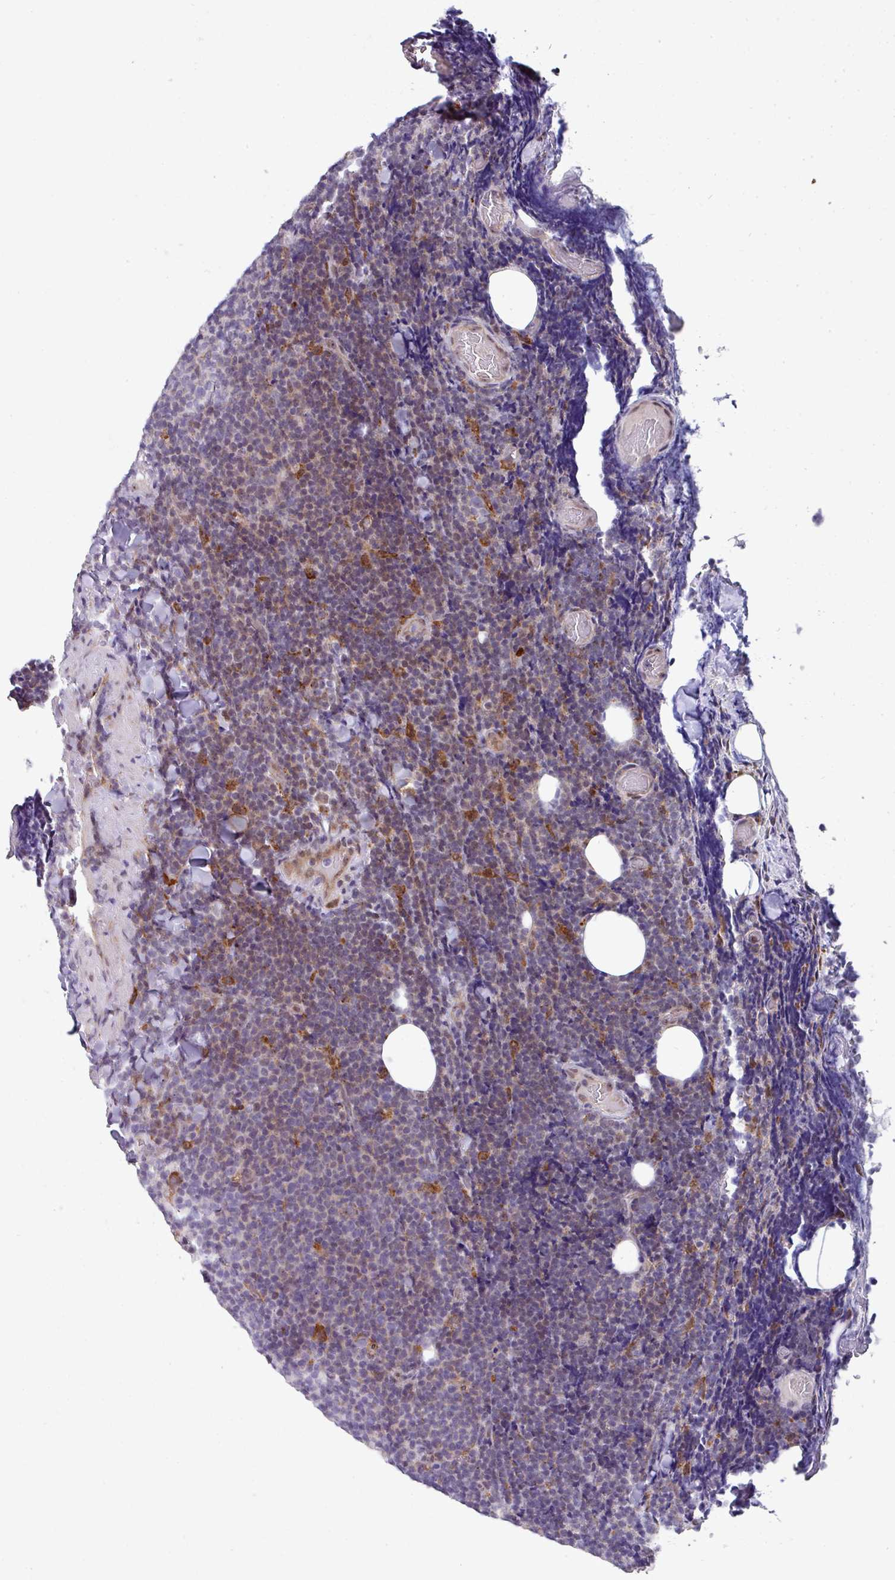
{"staining": {"intensity": "moderate", "quantity": "<25%", "location": "cytoplasmic/membranous"}, "tissue": "lymphoma", "cell_type": "Tumor cells", "image_type": "cancer", "snomed": [{"axis": "morphology", "description": "Malignant lymphoma, non-Hodgkin's type, Low grade"}, {"axis": "topography", "description": "Lymph node"}], "caption": "This image reveals immunohistochemistry staining of low-grade malignant lymphoma, non-Hodgkin's type, with low moderate cytoplasmic/membranous expression in about <25% of tumor cells.", "gene": "BMS1", "patient": {"sex": "male", "age": 66}}